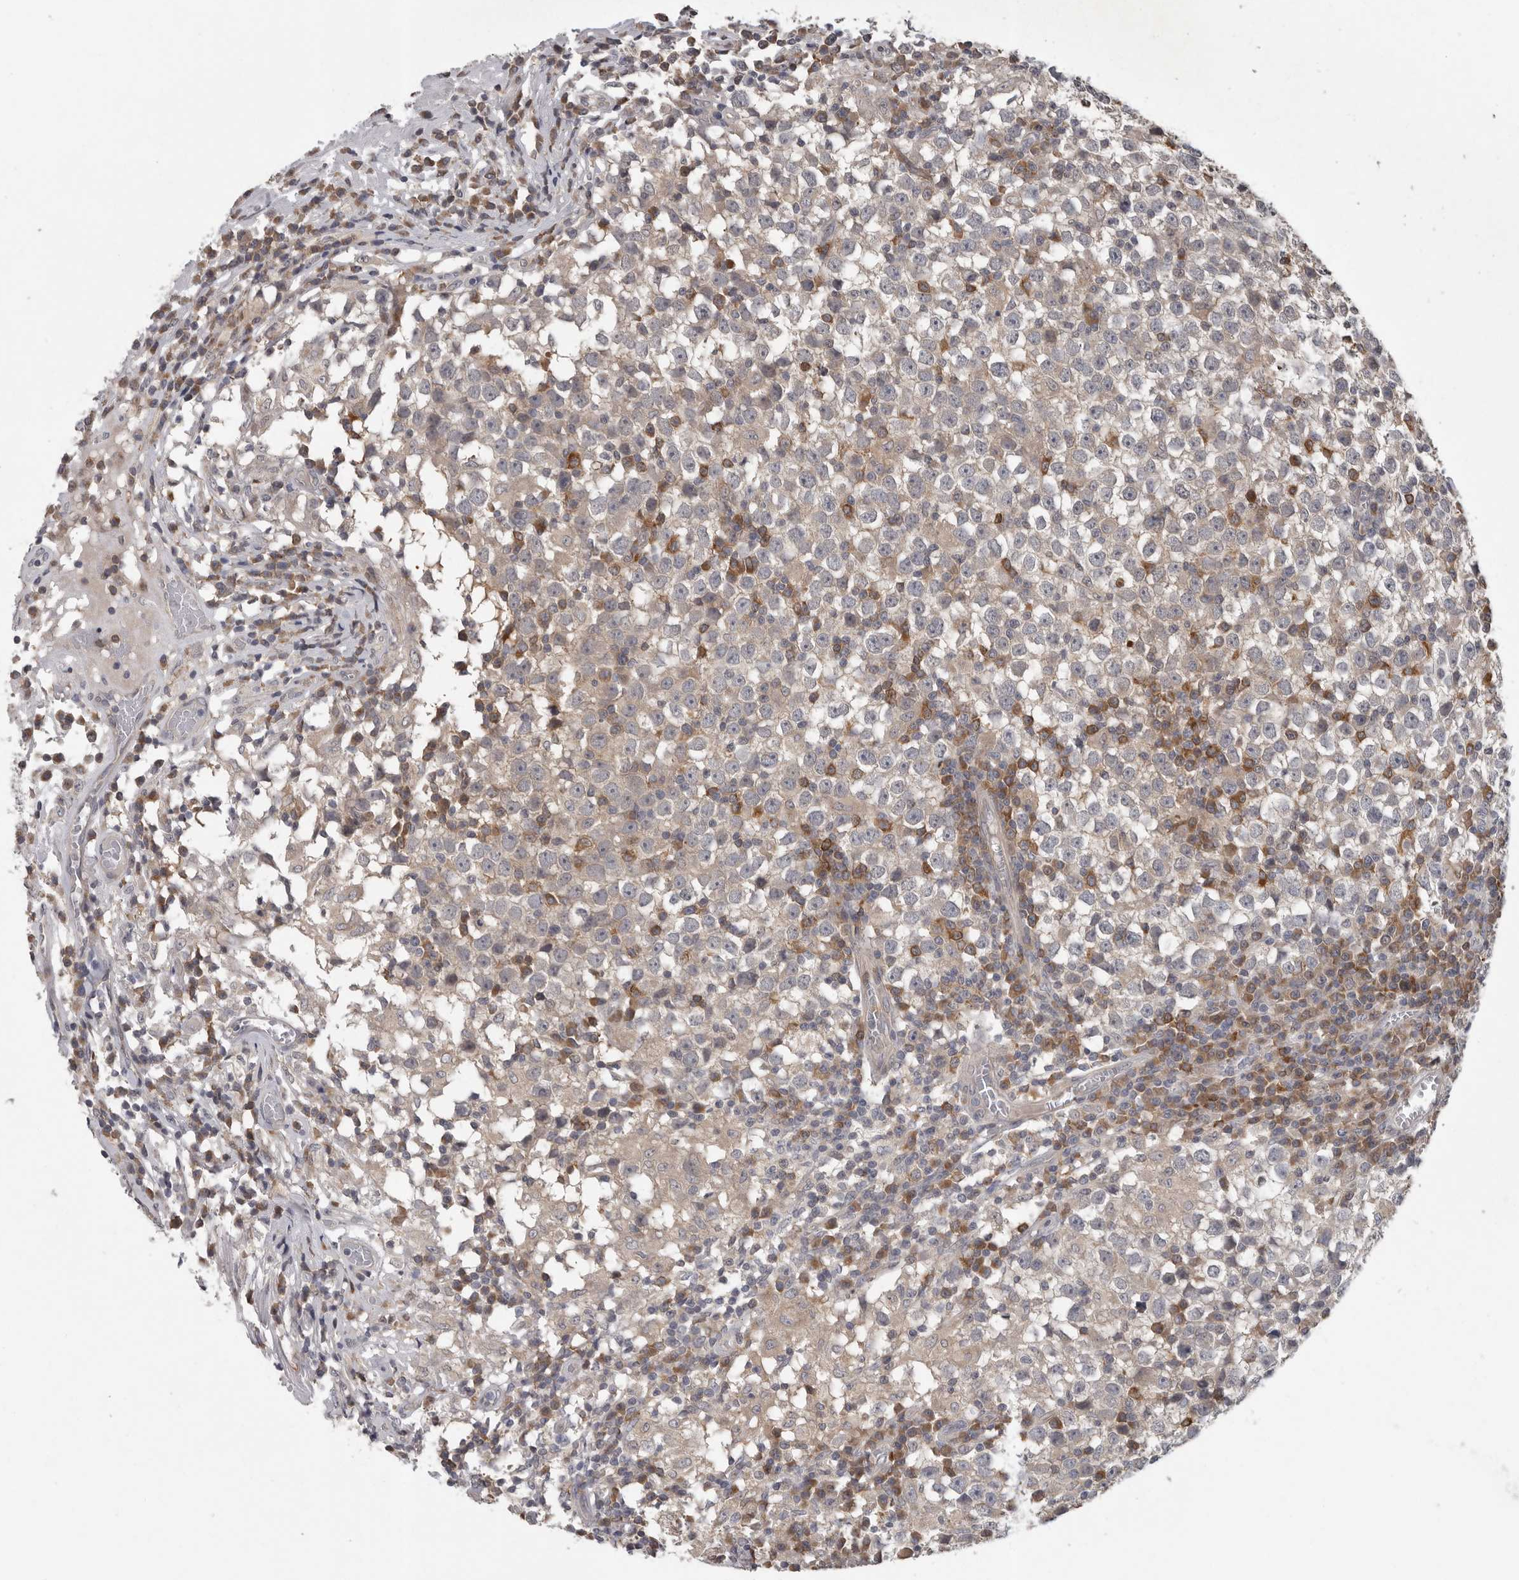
{"staining": {"intensity": "negative", "quantity": "none", "location": "none"}, "tissue": "testis cancer", "cell_type": "Tumor cells", "image_type": "cancer", "snomed": [{"axis": "morphology", "description": "Seminoma, NOS"}, {"axis": "topography", "description": "Testis"}], "caption": "Immunohistochemical staining of testis cancer (seminoma) shows no significant expression in tumor cells. Brightfield microscopy of immunohistochemistry stained with DAB (3,3'-diaminobenzidine) (brown) and hematoxylin (blue), captured at high magnification.", "gene": "RALGPS2", "patient": {"sex": "male", "age": 65}}